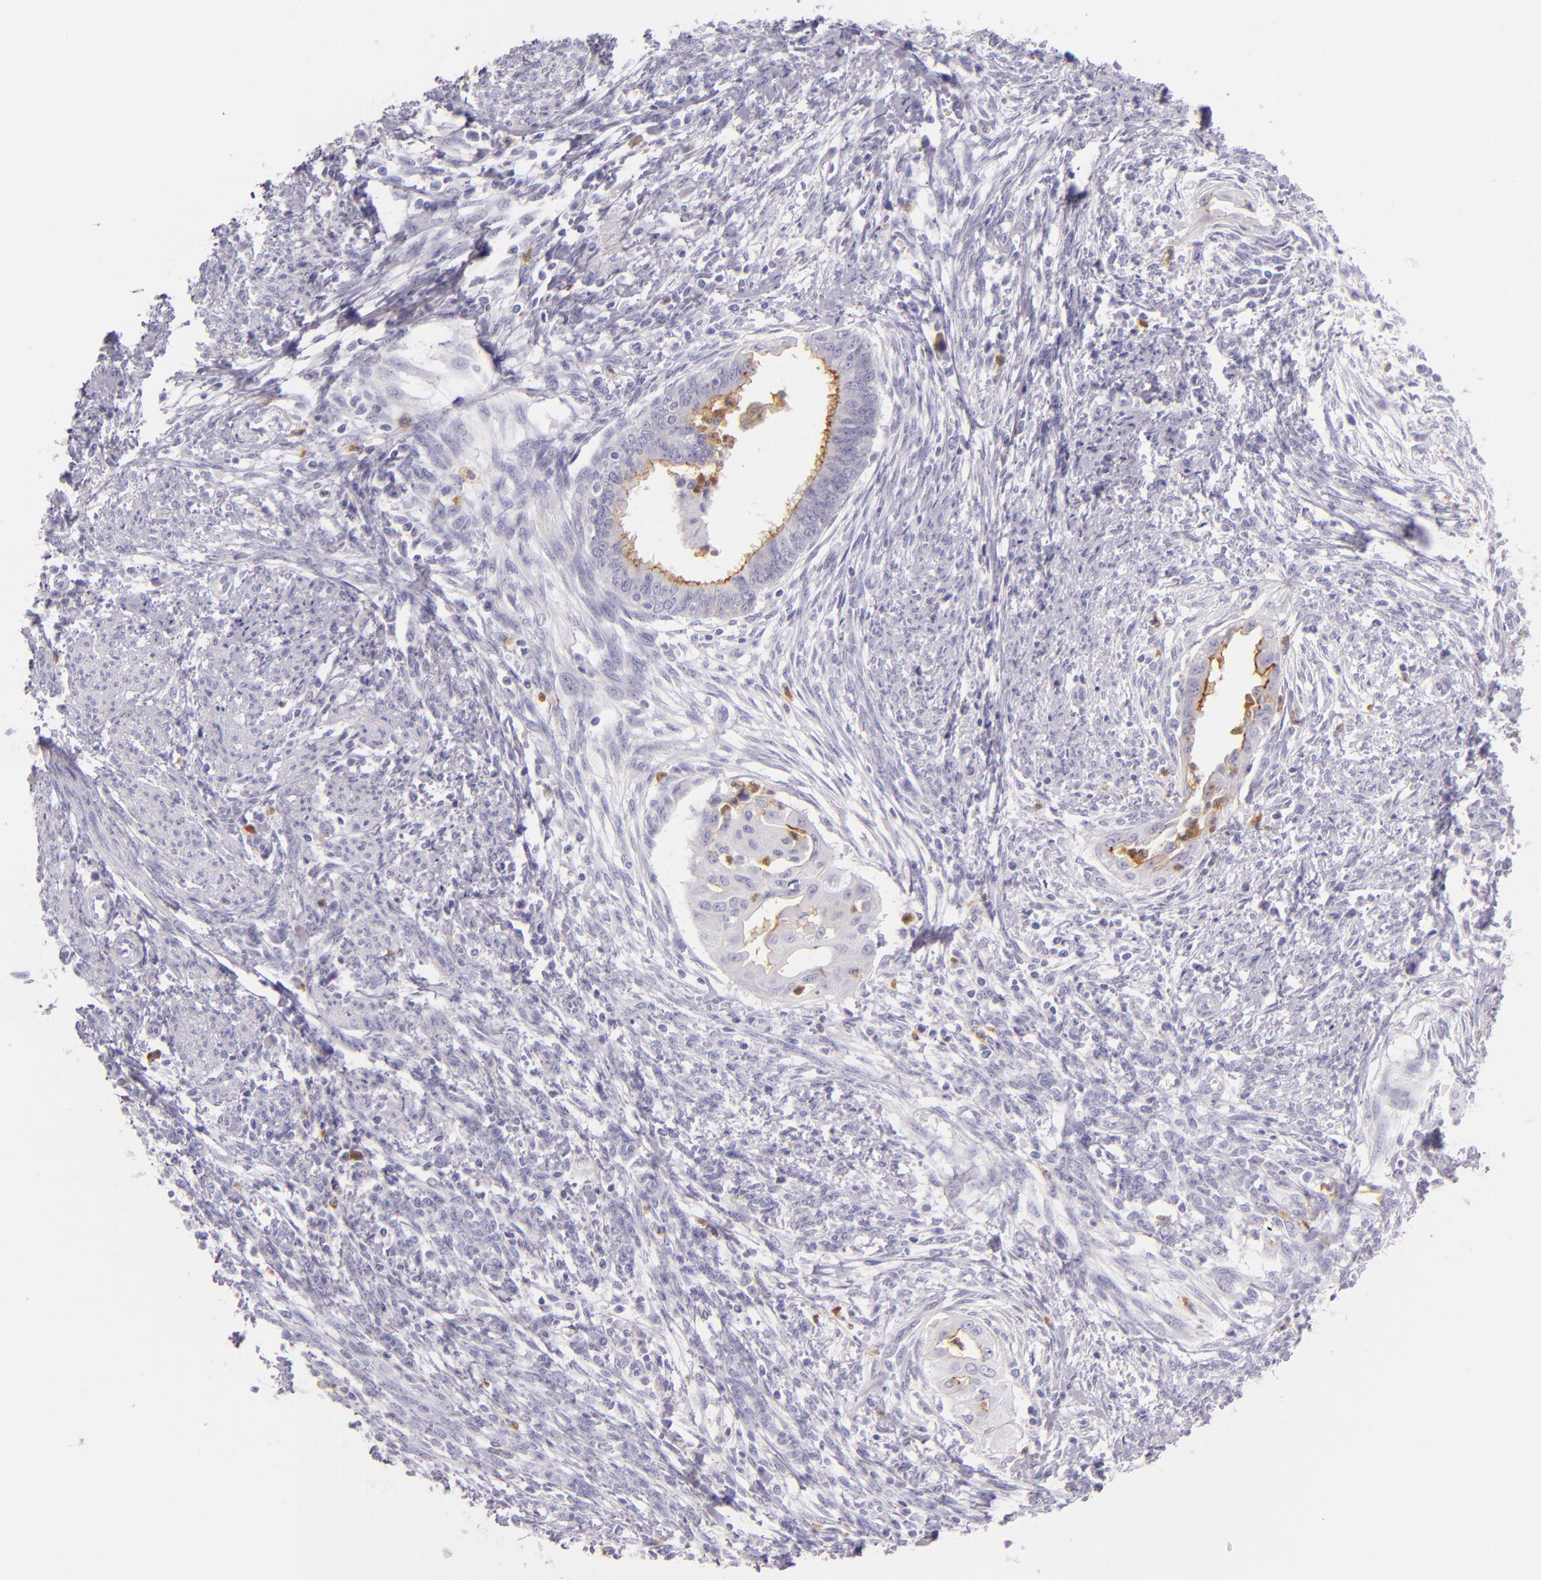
{"staining": {"intensity": "moderate", "quantity": "<25%", "location": "cytoplasmic/membranous"}, "tissue": "endometrial cancer", "cell_type": "Tumor cells", "image_type": "cancer", "snomed": [{"axis": "morphology", "description": "Adenocarcinoma, NOS"}, {"axis": "topography", "description": "Endometrium"}], "caption": "Protein expression analysis of endometrial cancer exhibits moderate cytoplasmic/membranous expression in about <25% of tumor cells. The staining was performed using DAB to visualize the protein expression in brown, while the nuclei were stained in blue with hematoxylin (Magnification: 20x).", "gene": "CEACAM1", "patient": {"sex": "female", "age": 66}}